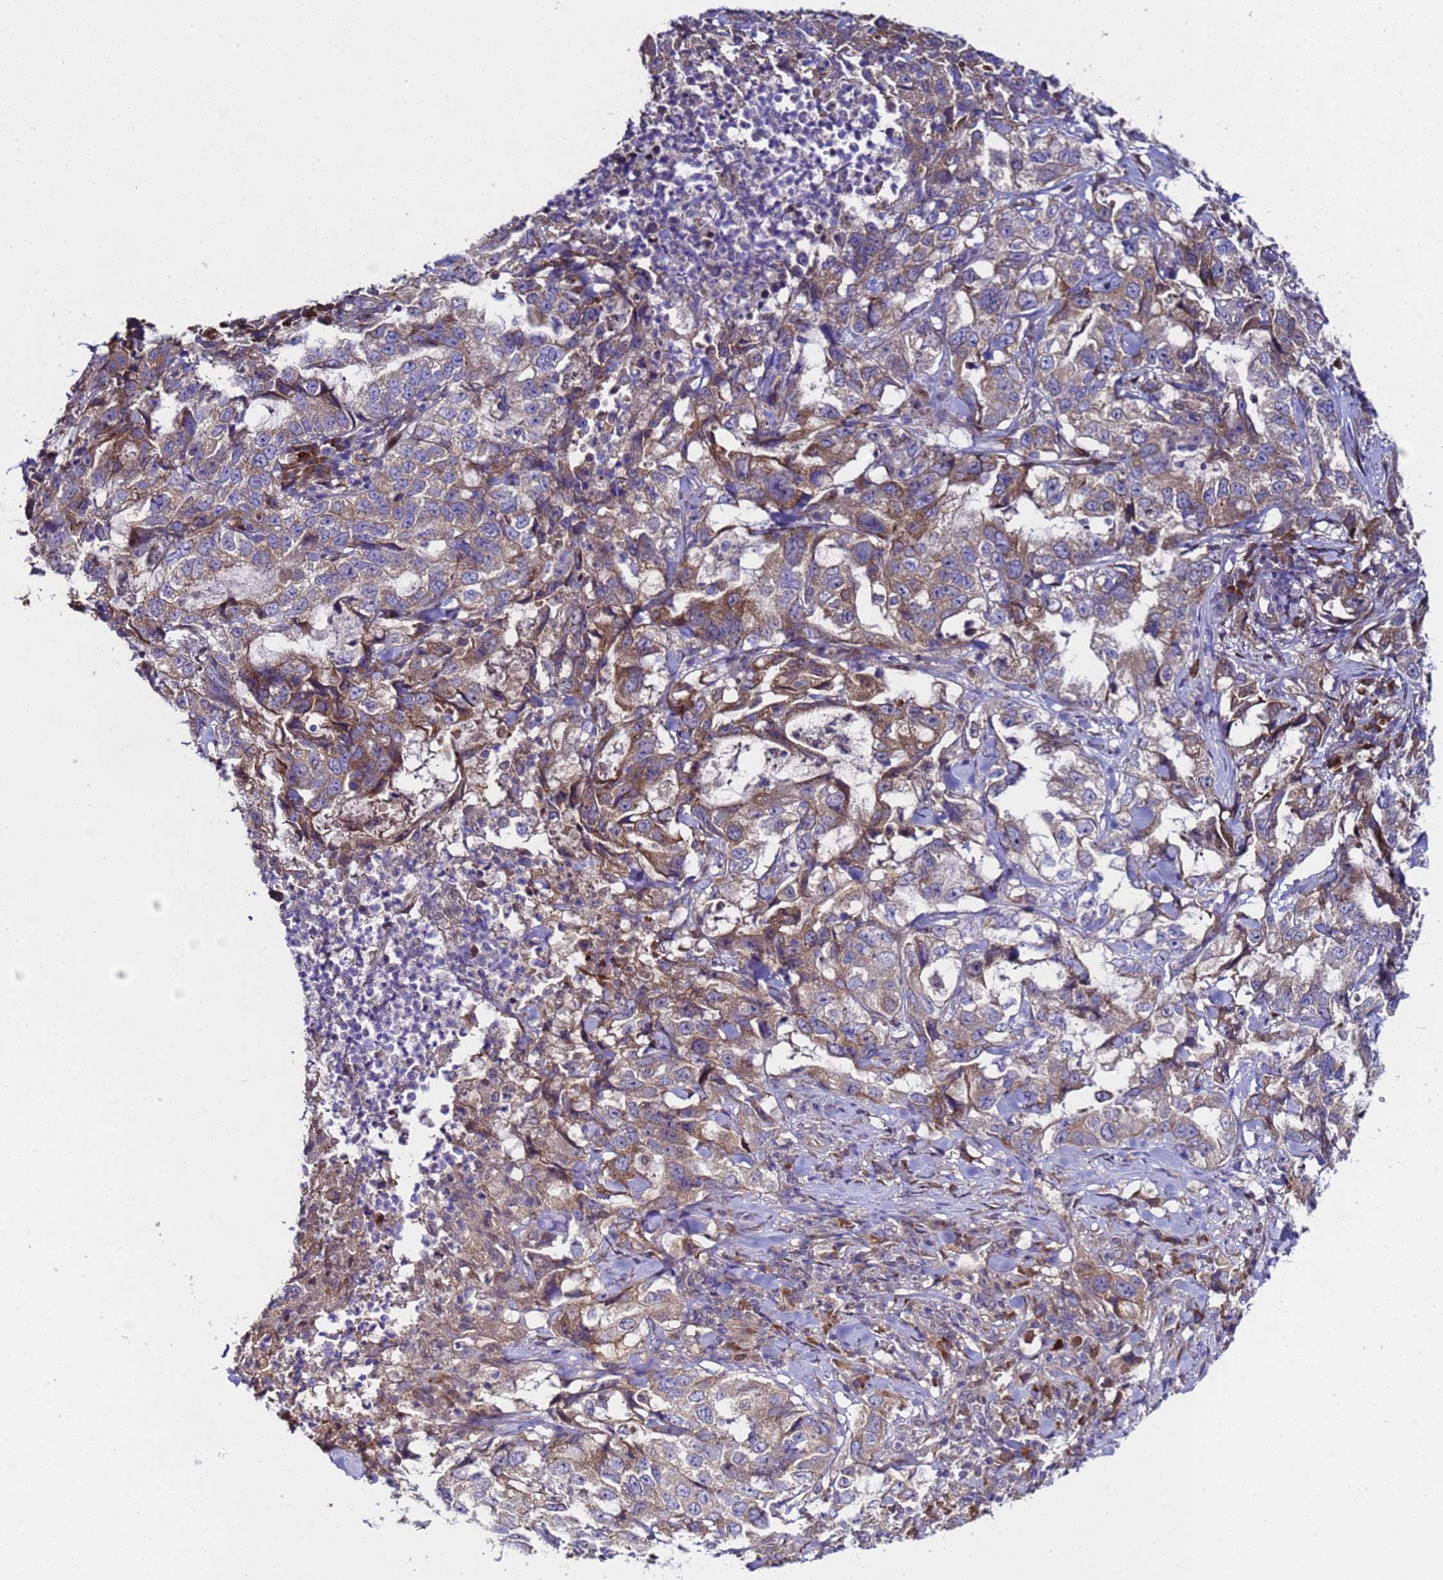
{"staining": {"intensity": "weak", "quantity": "25%-75%", "location": "cytoplasmic/membranous"}, "tissue": "lung cancer", "cell_type": "Tumor cells", "image_type": "cancer", "snomed": [{"axis": "morphology", "description": "Adenocarcinoma, NOS"}, {"axis": "topography", "description": "Lung"}], "caption": "There is low levels of weak cytoplasmic/membranous staining in tumor cells of adenocarcinoma (lung), as demonstrated by immunohistochemical staining (brown color).", "gene": "ALG3", "patient": {"sex": "female", "age": 51}}